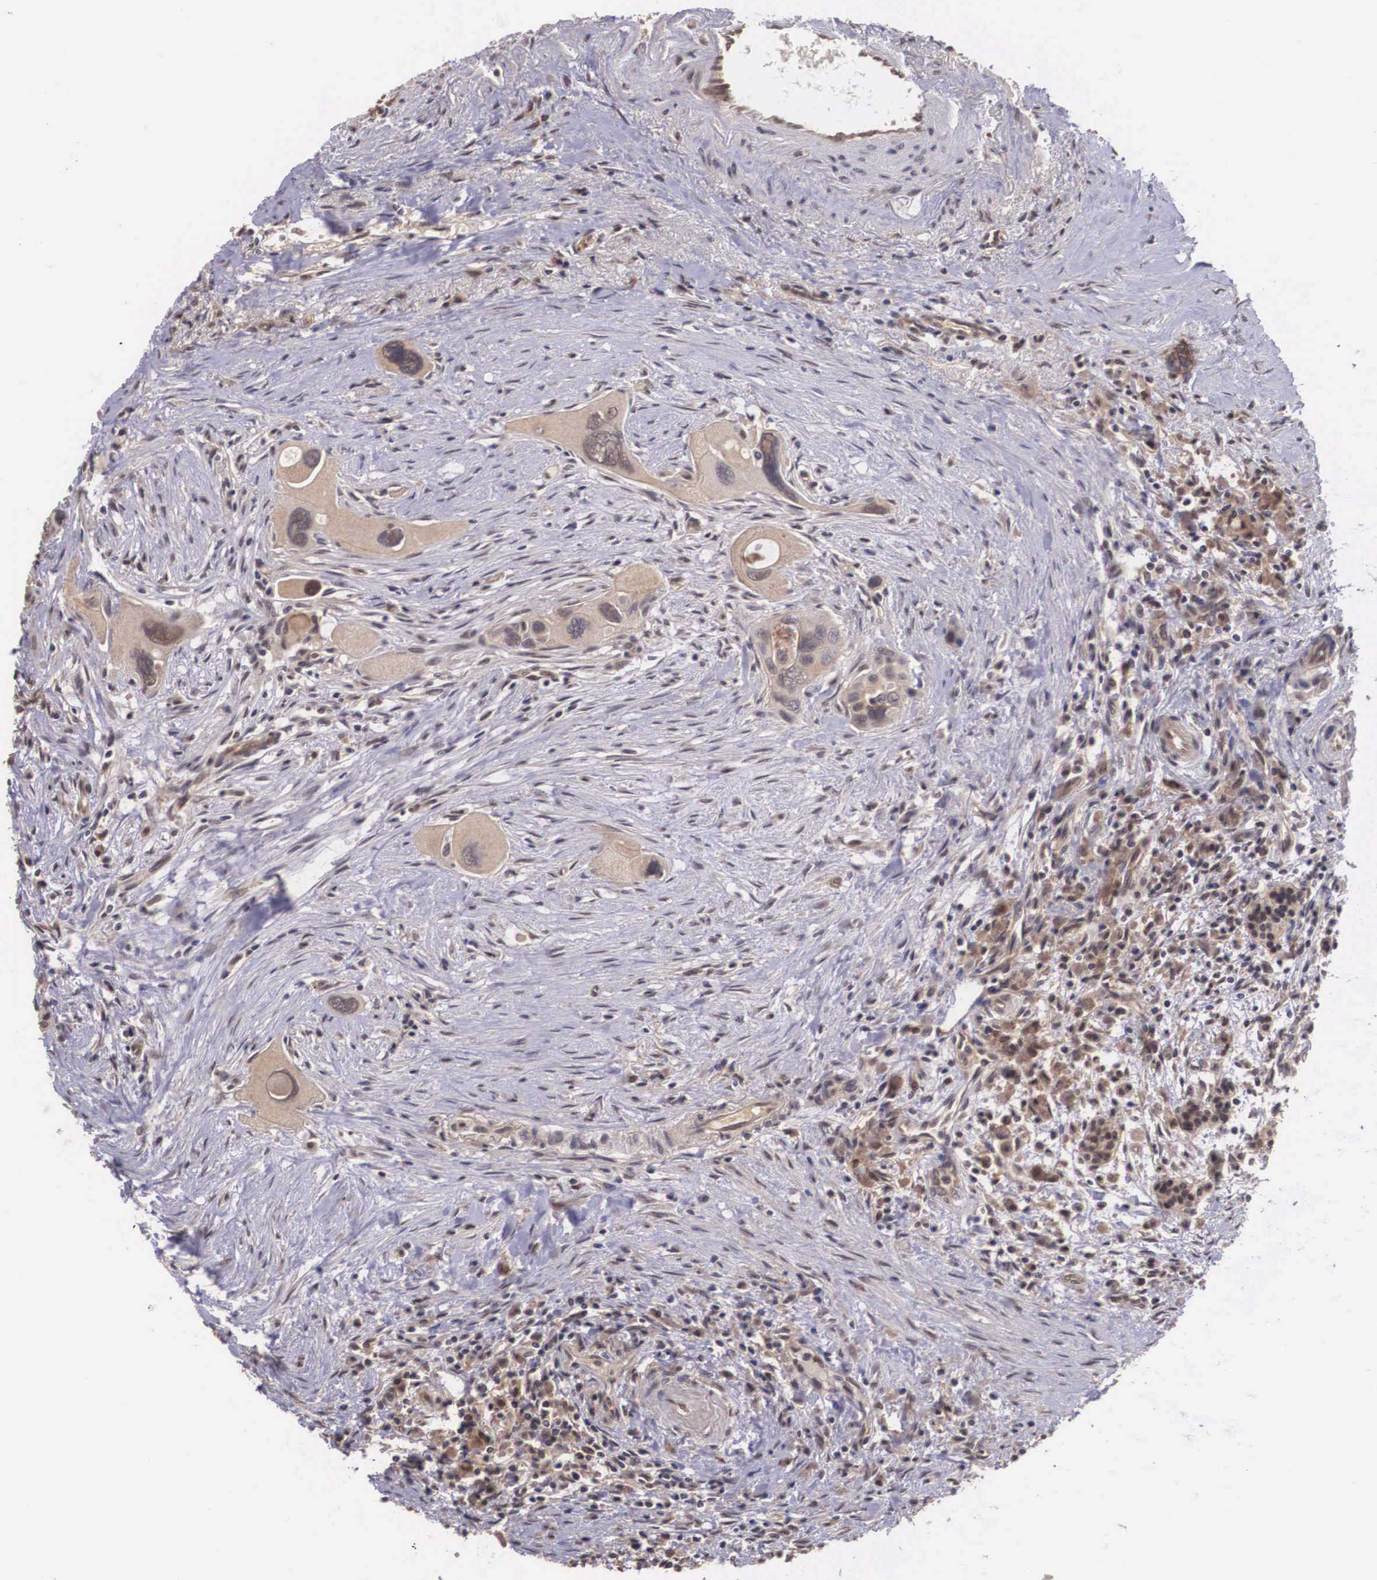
{"staining": {"intensity": "moderate", "quantity": ">75%", "location": "cytoplasmic/membranous"}, "tissue": "pancreas", "cell_type": "Exocrine glandular cells", "image_type": "normal", "snomed": [{"axis": "morphology", "description": "Normal tissue, NOS"}, {"axis": "topography", "description": "Pancreas"}], "caption": "Immunohistochemical staining of unremarkable pancreas exhibits medium levels of moderate cytoplasmic/membranous expression in about >75% of exocrine glandular cells. Ihc stains the protein of interest in brown and the nuclei are stained blue.", "gene": "VASH1", "patient": {"sex": "male", "age": 73}}